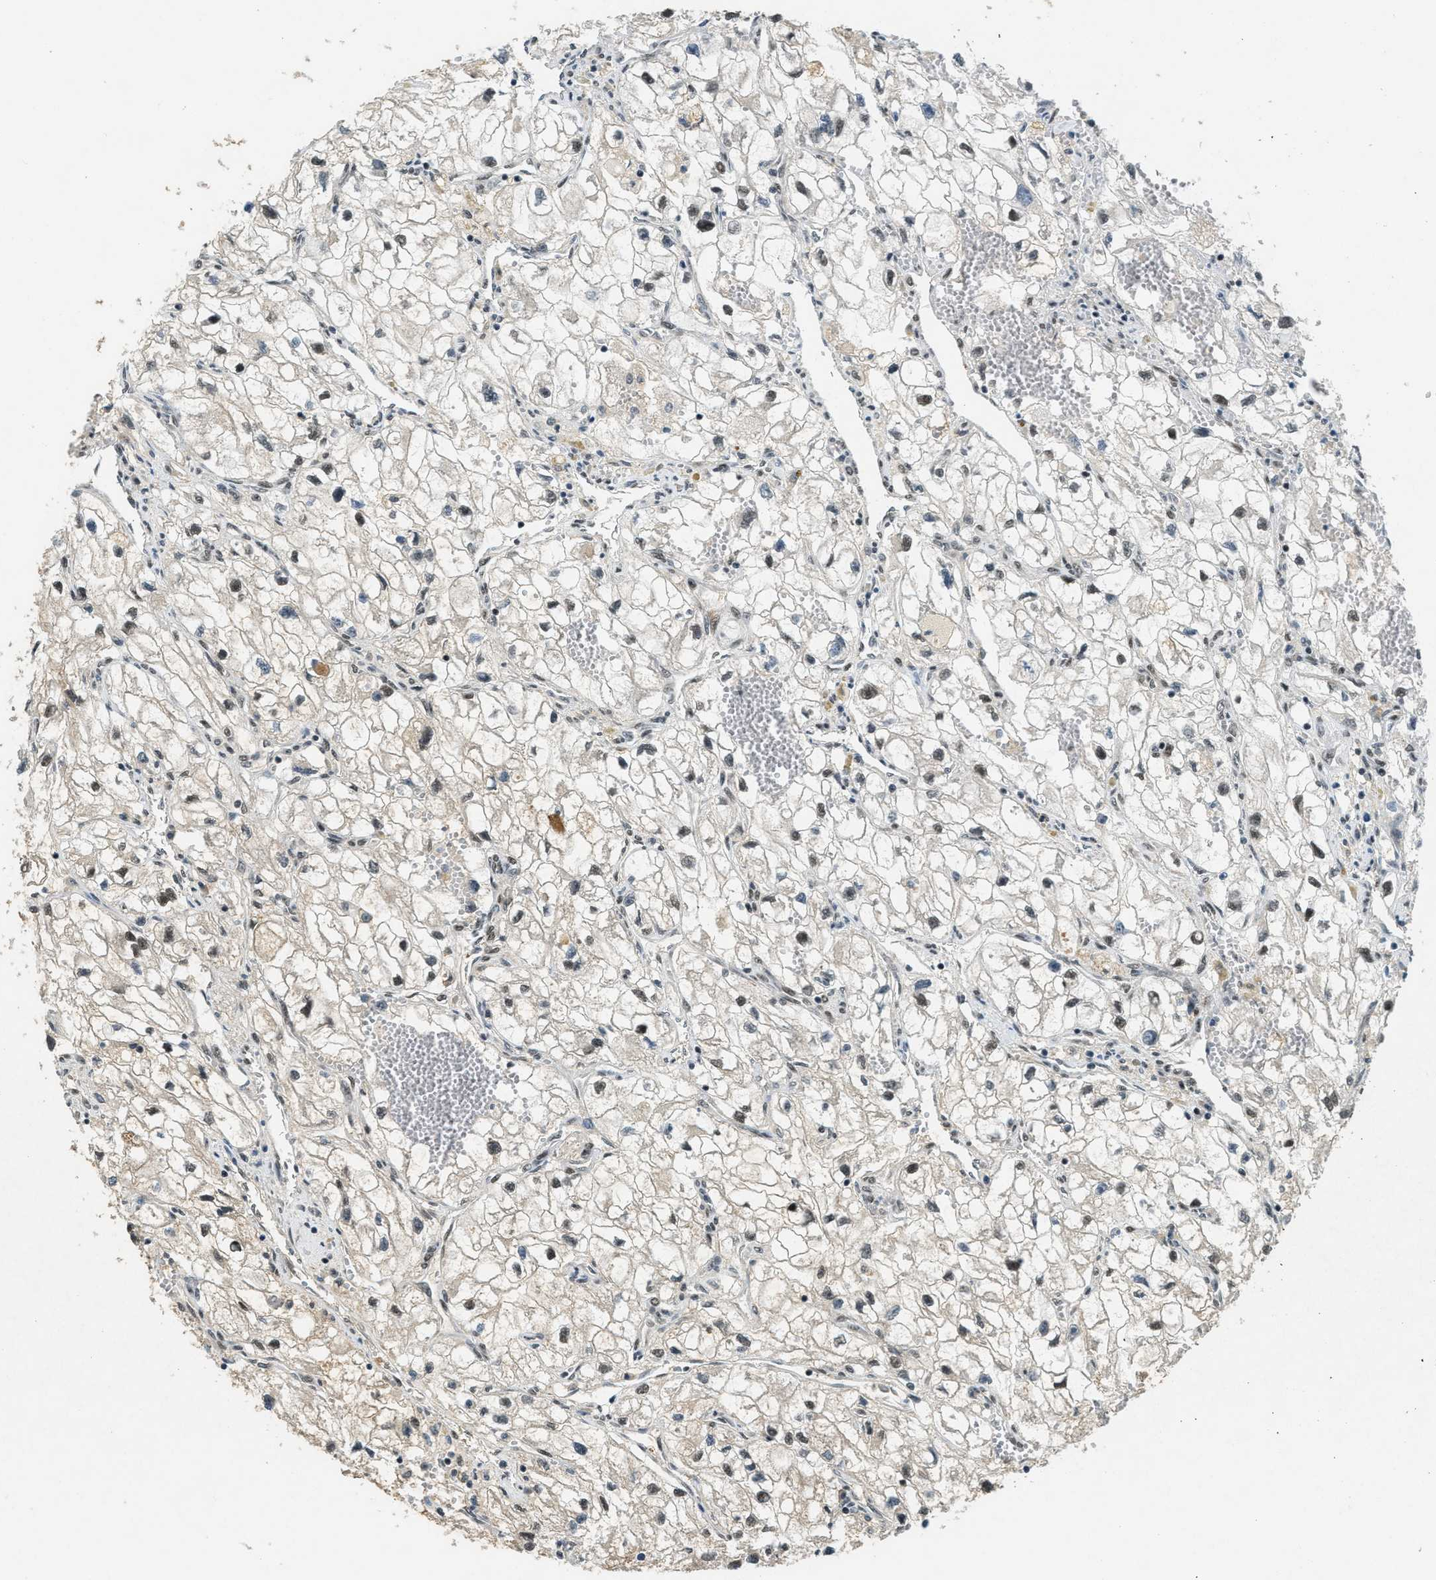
{"staining": {"intensity": "weak", "quantity": "25%-75%", "location": "nuclear"}, "tissue": "renal cancer", "cell_type": "Tumor cells", "image_type": "cancer", "snomed": [{"axis": "morphology", "description": "Adenocarcinoma, NOS"}, {"axis": "topography", "description": "Kidney"}], "caption": "High-power microscopy captured an IHC micrograph of renal cancer, revealing weak nuclear staining in approximately 25%-75% of tumor cells.", "gene": "ZNF148", "patient": {"sex": "female", "age": 70}}